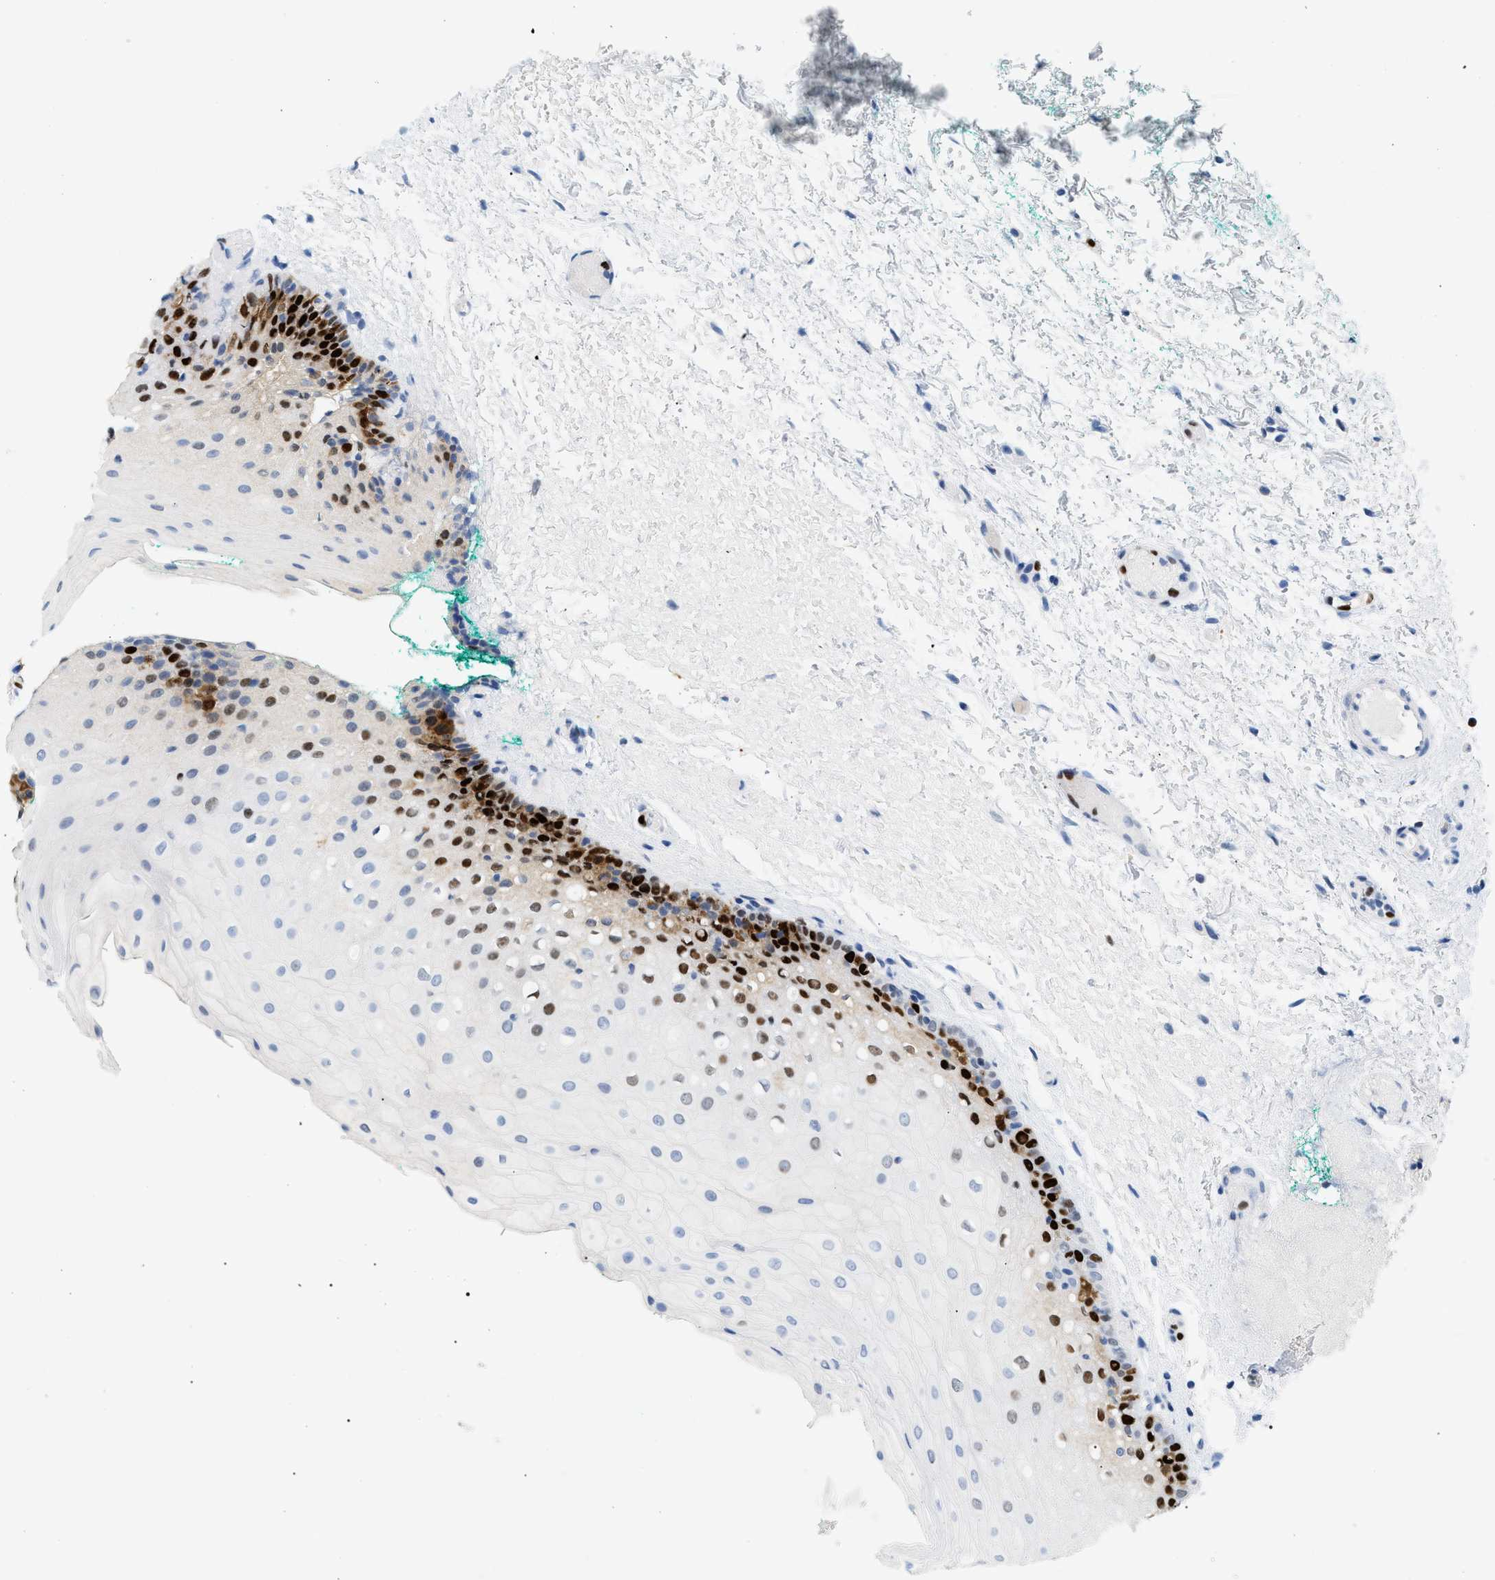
{"staining": {"intensity": "strong", "quantity": "25%-75%", "location": "nuclear"}, "tissue": "oral mucosa", "cell_type": "Squamous epithelial cells", "image_type": "normal", "snomed": [{"axis": "morphology", "description": "Normal tissue, NOS"}, {"axis": "morphology", "description": "Squamous cell carcinoma, NOS"}, {"axis": "topography", "description": "Oral tissue"}, {"axis": "topography", "description": "Salivary gland"}, {"axis": "topography", "description": "Head-Neck"}], "caption": "This photomicrograph shows immunohistochemistry (IHC) staining of normal oral mucosa, with high strong nuclear staining in approximately 25%-75% of squamous epithelial cells.", "gene": "MCM7", "patient": {"sex": "female", "age": 62}}